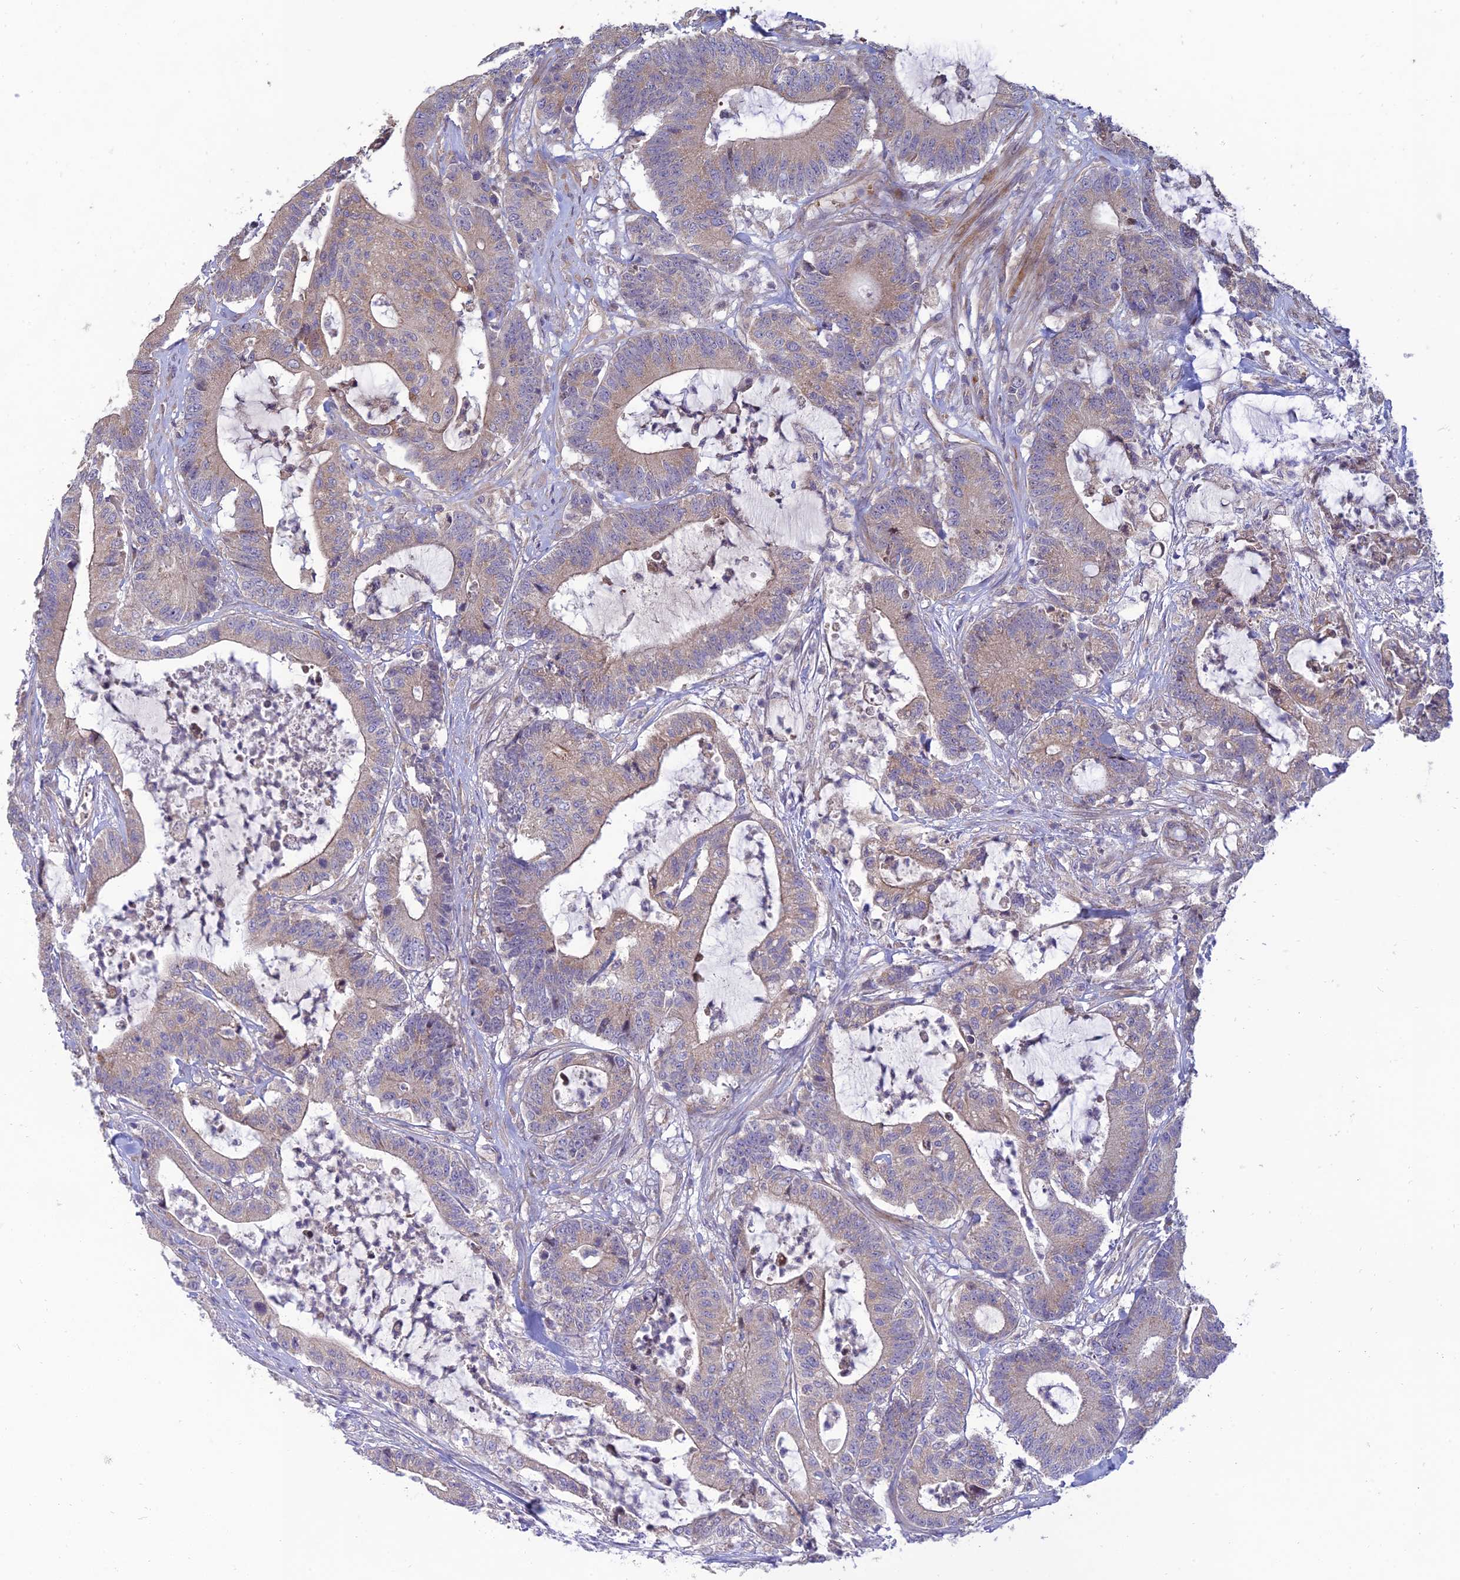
{"staining": {"intensity": "weak", "quantity": "25%-75%", "location": "cytoplasmic/membranous"}, "tissue": "colorectal cancer", "cell_type": "Tumor cells", "image_type": "cancer", "snomed": [{"axis": "morphology", "description": "Adenocarcinoma, NOS"}, {"axis": "topography", "description": "Colon"}], "caption": "Protein analysis of colorectal cancer (adenocarcinoma) tissue demonstrates weak cytoplasmic/membranous positivity in about 25%-75% of tumor cells. The protein of interest is shown in brown color, while the nuclei are stained blue.", "gene": "C3orf20", "patient": {"sex": "female", "age": 84}}